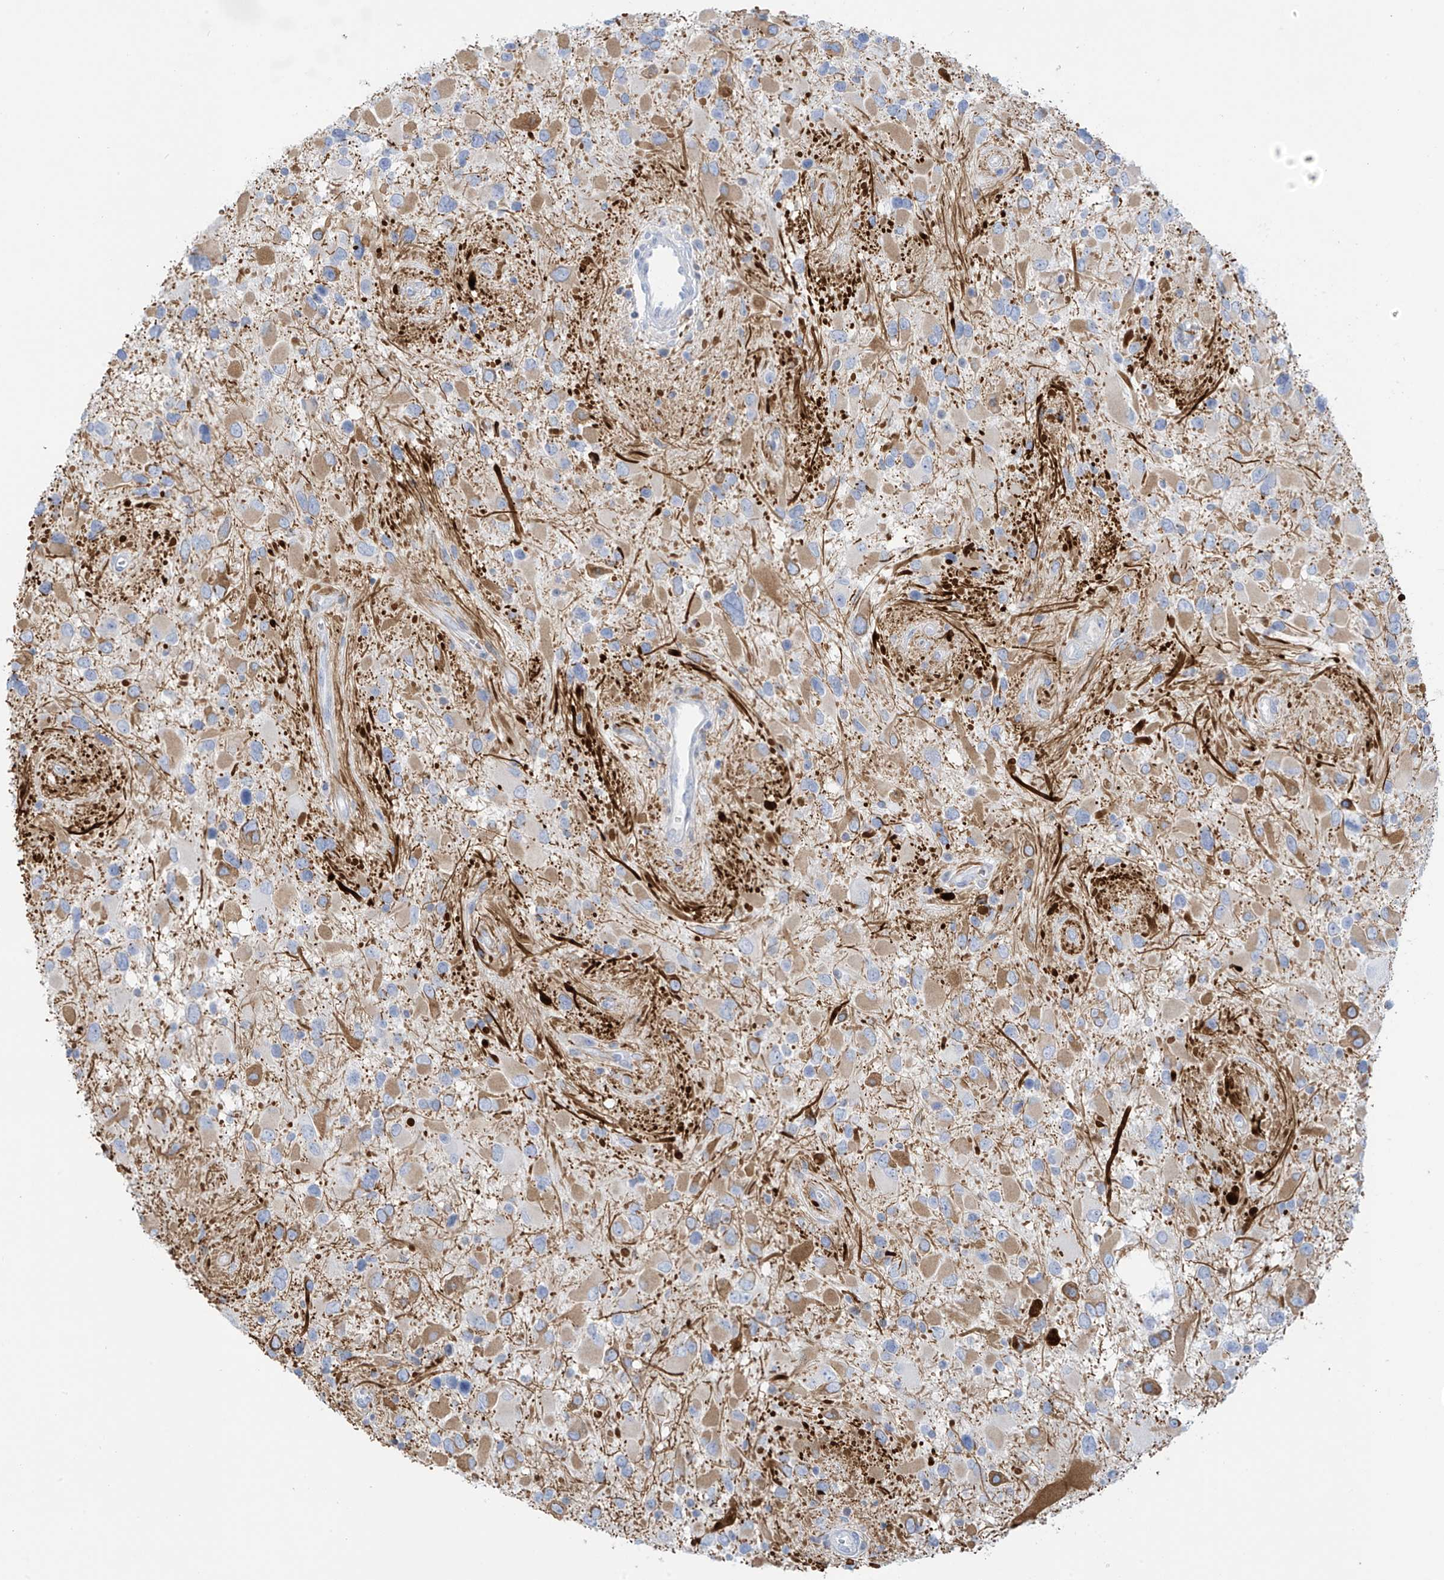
{"staining": {"intensity": "weak", "quantity": "25%-75%", "location": "cytoplasmic/membranous"}, "tissue": "glioma", "cell_type": "Tumor cells", "image_type": "cancer", "snomed": [{"axis": "morphology", "description": "Glioma, malignant, High grade"}, {"axis": "topography", "description": "Brain"}], "caption": "Brown immunohistochemical staining in glioma shows weak cytoplasmic/membranous positivity in about 25%-75% of tumor cells. The staining was performed using DAB to visualize the protein expression in brown, while the nuclei were stained in blue with hematoxylin (Magnification: 20x).", "gene": "TRMT2B", "patient": {"sex": "male", "age": 53}}